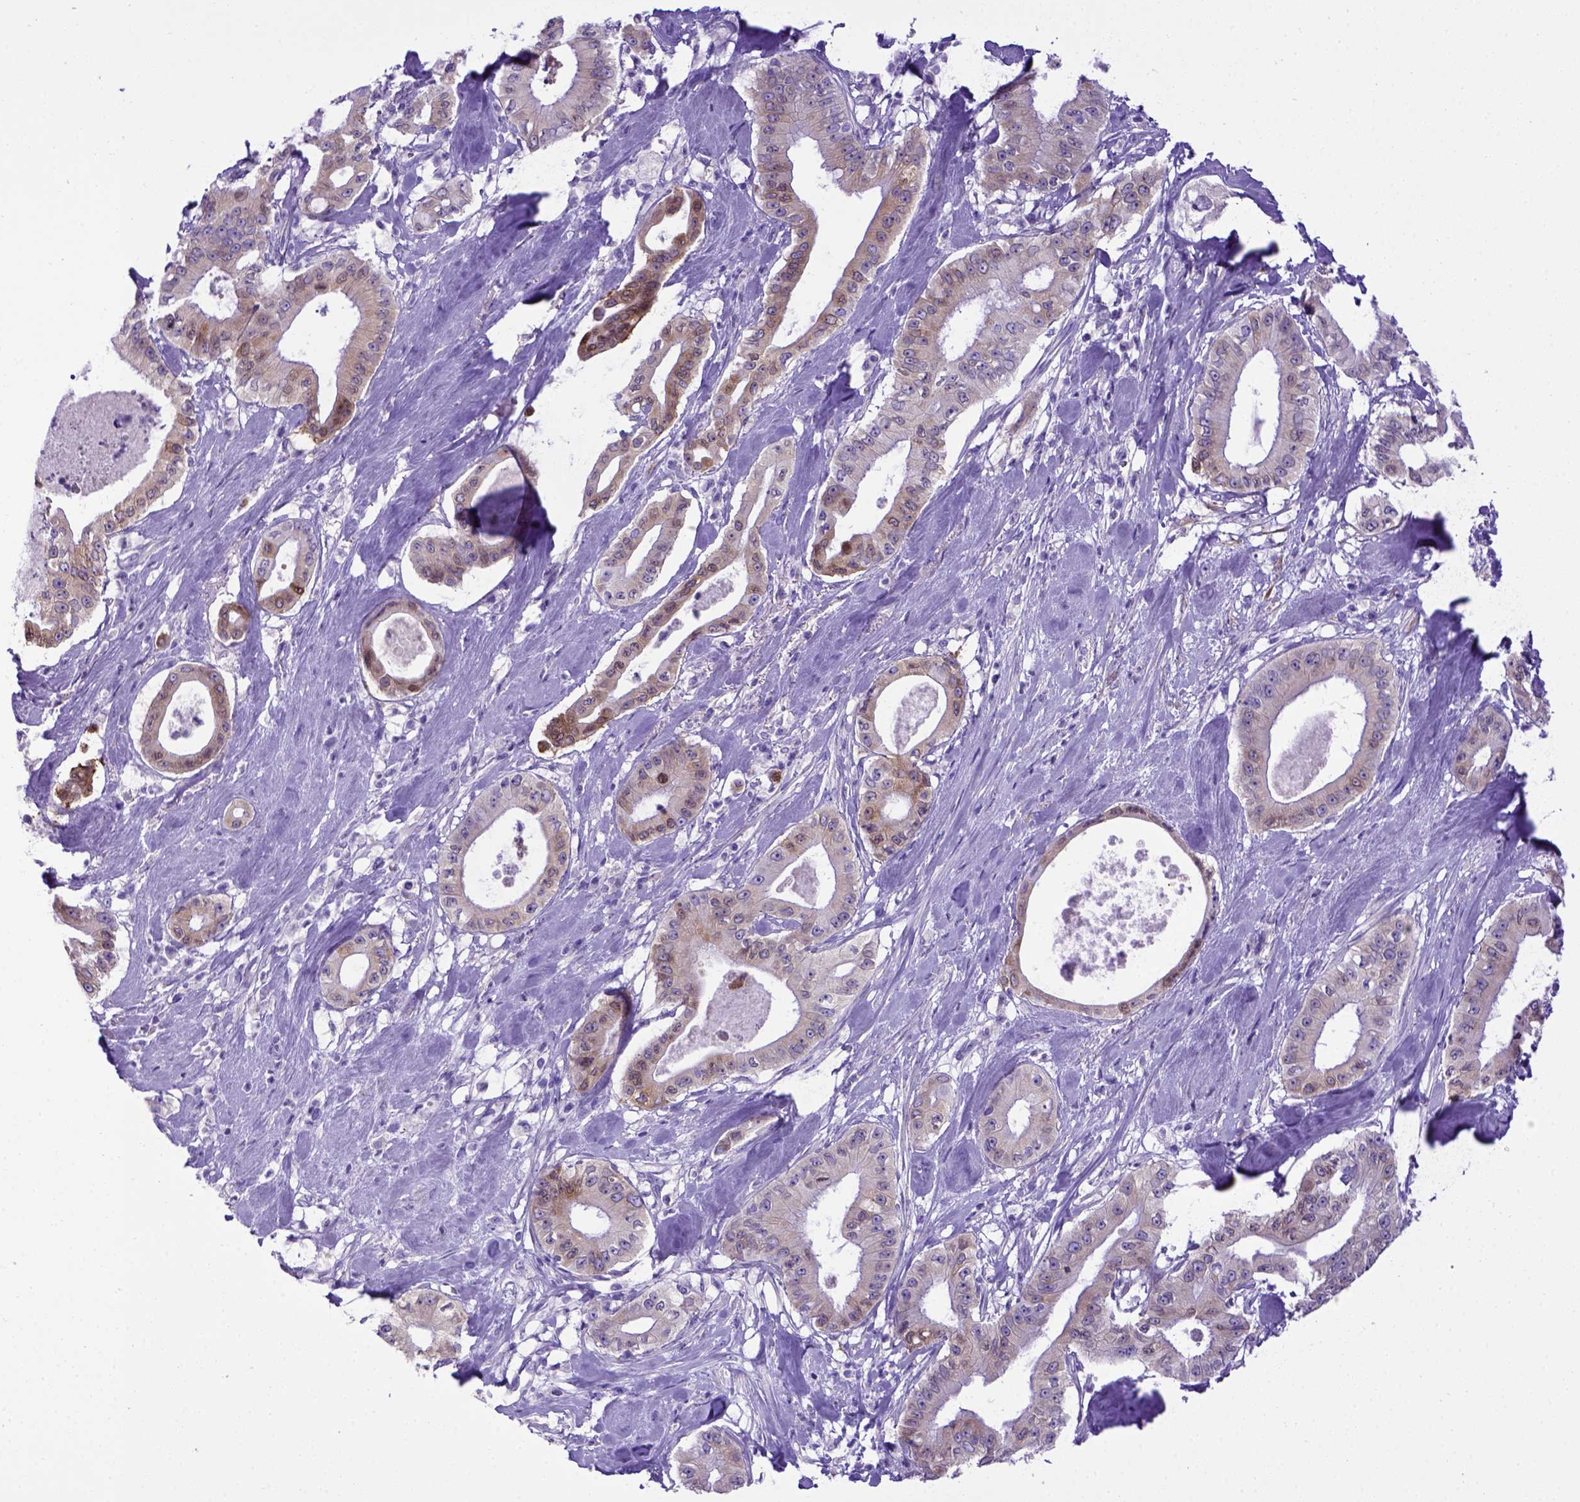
{"staining": {"intensity": "weak", "quantity": "25%-75%", "location": "cytoplasmic/membranous"}, "tissue": "pancreatic cancer", "cell_type": "Tumor cells", "image_type": "cancer", "snomed": [{"axis": "morphology", "description": "Adenocarcinoma, NOS"}, {"axis": "topography", "description": "Pancreas"}], "caption": "Adenocarcinoma (pancreatic) tissue shows weak cytoplasmic/membranous expression in about 25%-75% of tumor cells, visualized by immunohistochemistry.", "gene": "PTGES", "patient": {"sex": "male", "age": 71}}